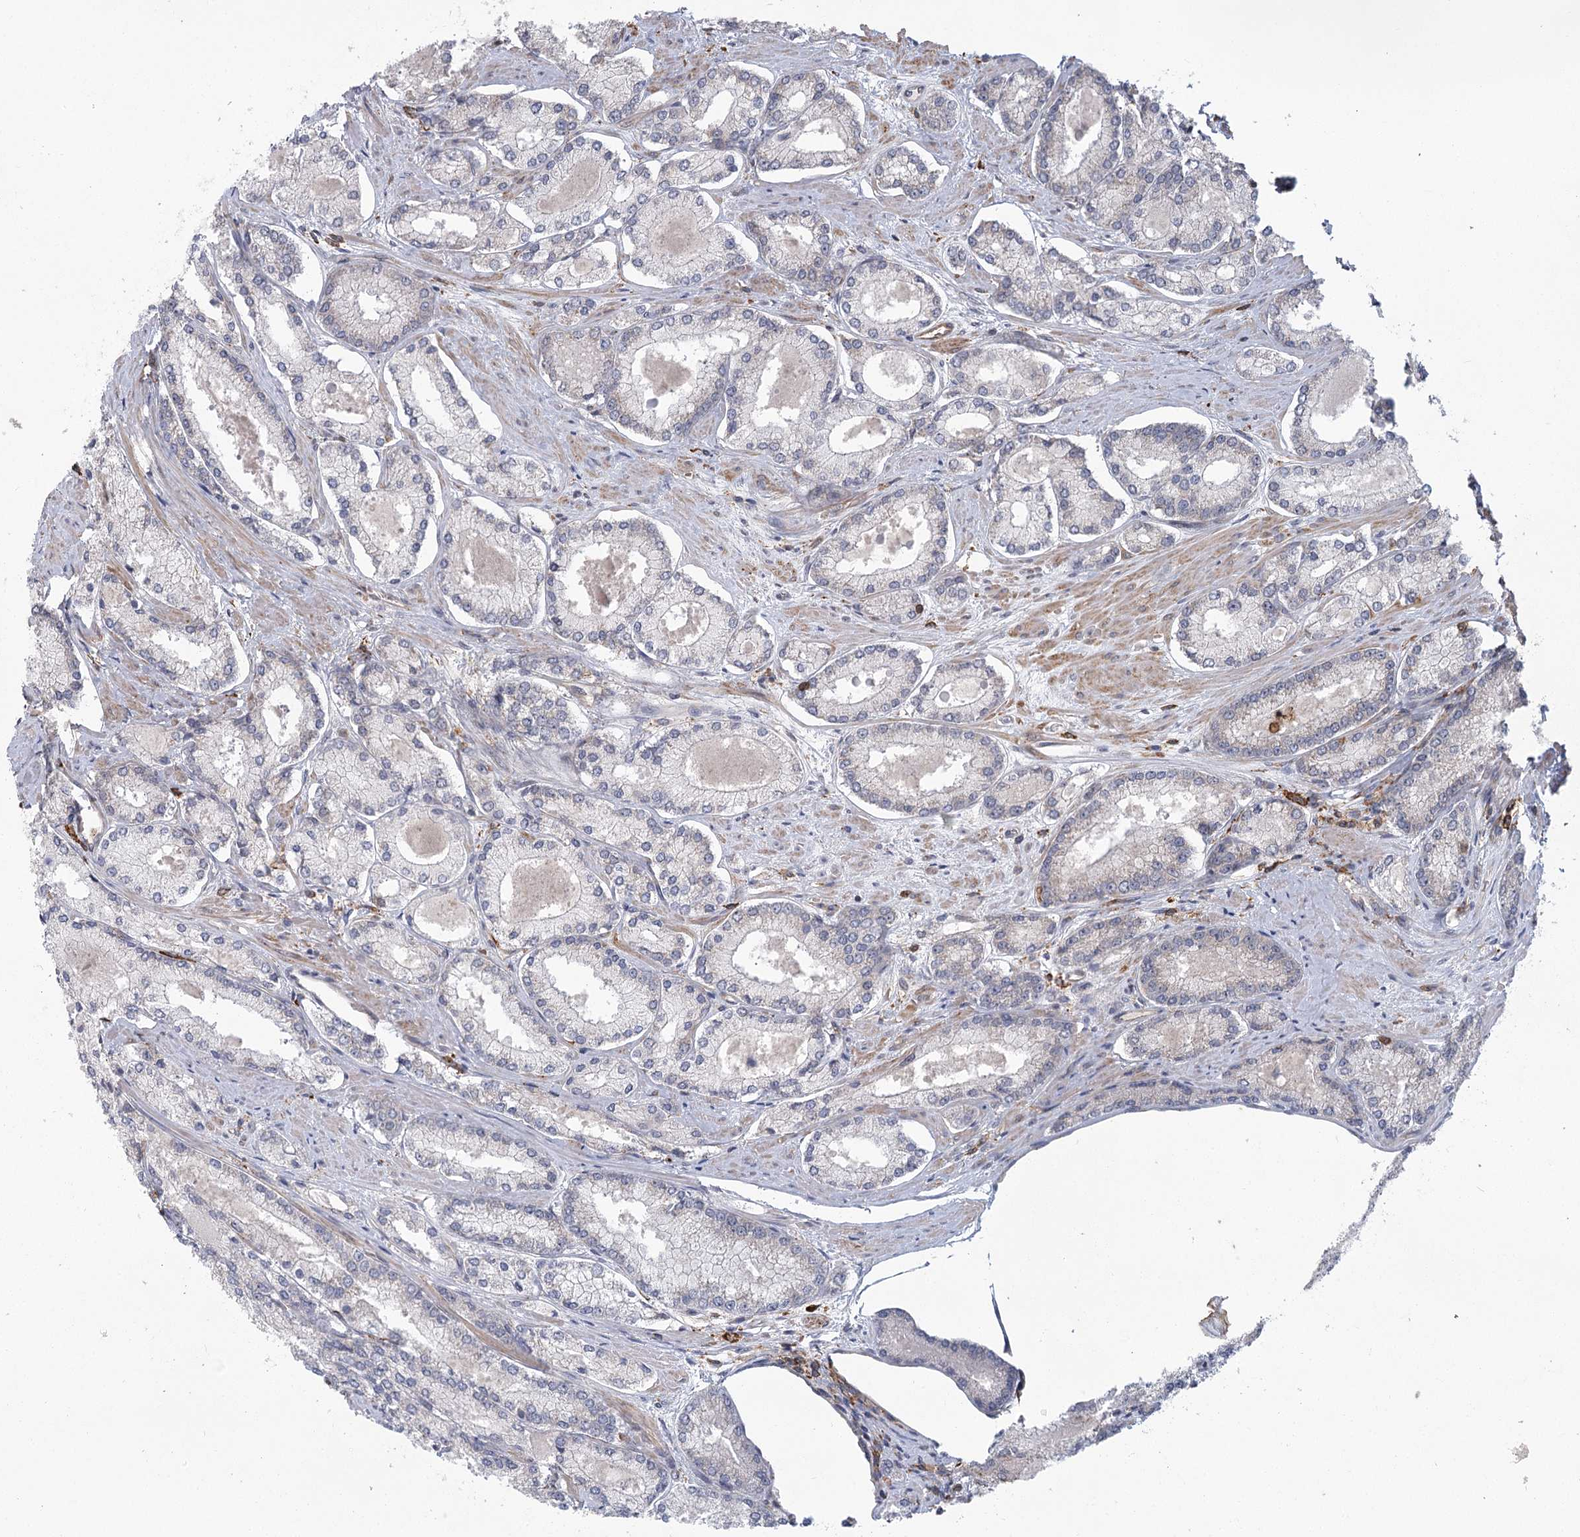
{"staining": {"intensity": "negative", "quantity": "none", "location": "none"}, "tissue": "prostate cancer", "cell_type": "Tumor cells", "image_type": "cancer", "snomed": [{"axis": "morphology", "description": "Adenocarcinoma, Low grade"}, {"axis": "topography", "description": "Prostate"}], "caption": "This micrograph is of prostate adenocarcinoma (low-grade) stained with immunohistochemistry (IHC) to label a protein in brown with the nuclei are counter-stained blue. There is no staining in tumor cells.", "gene": "MEPE", "patient": {"sex": "male", "age": 74}}